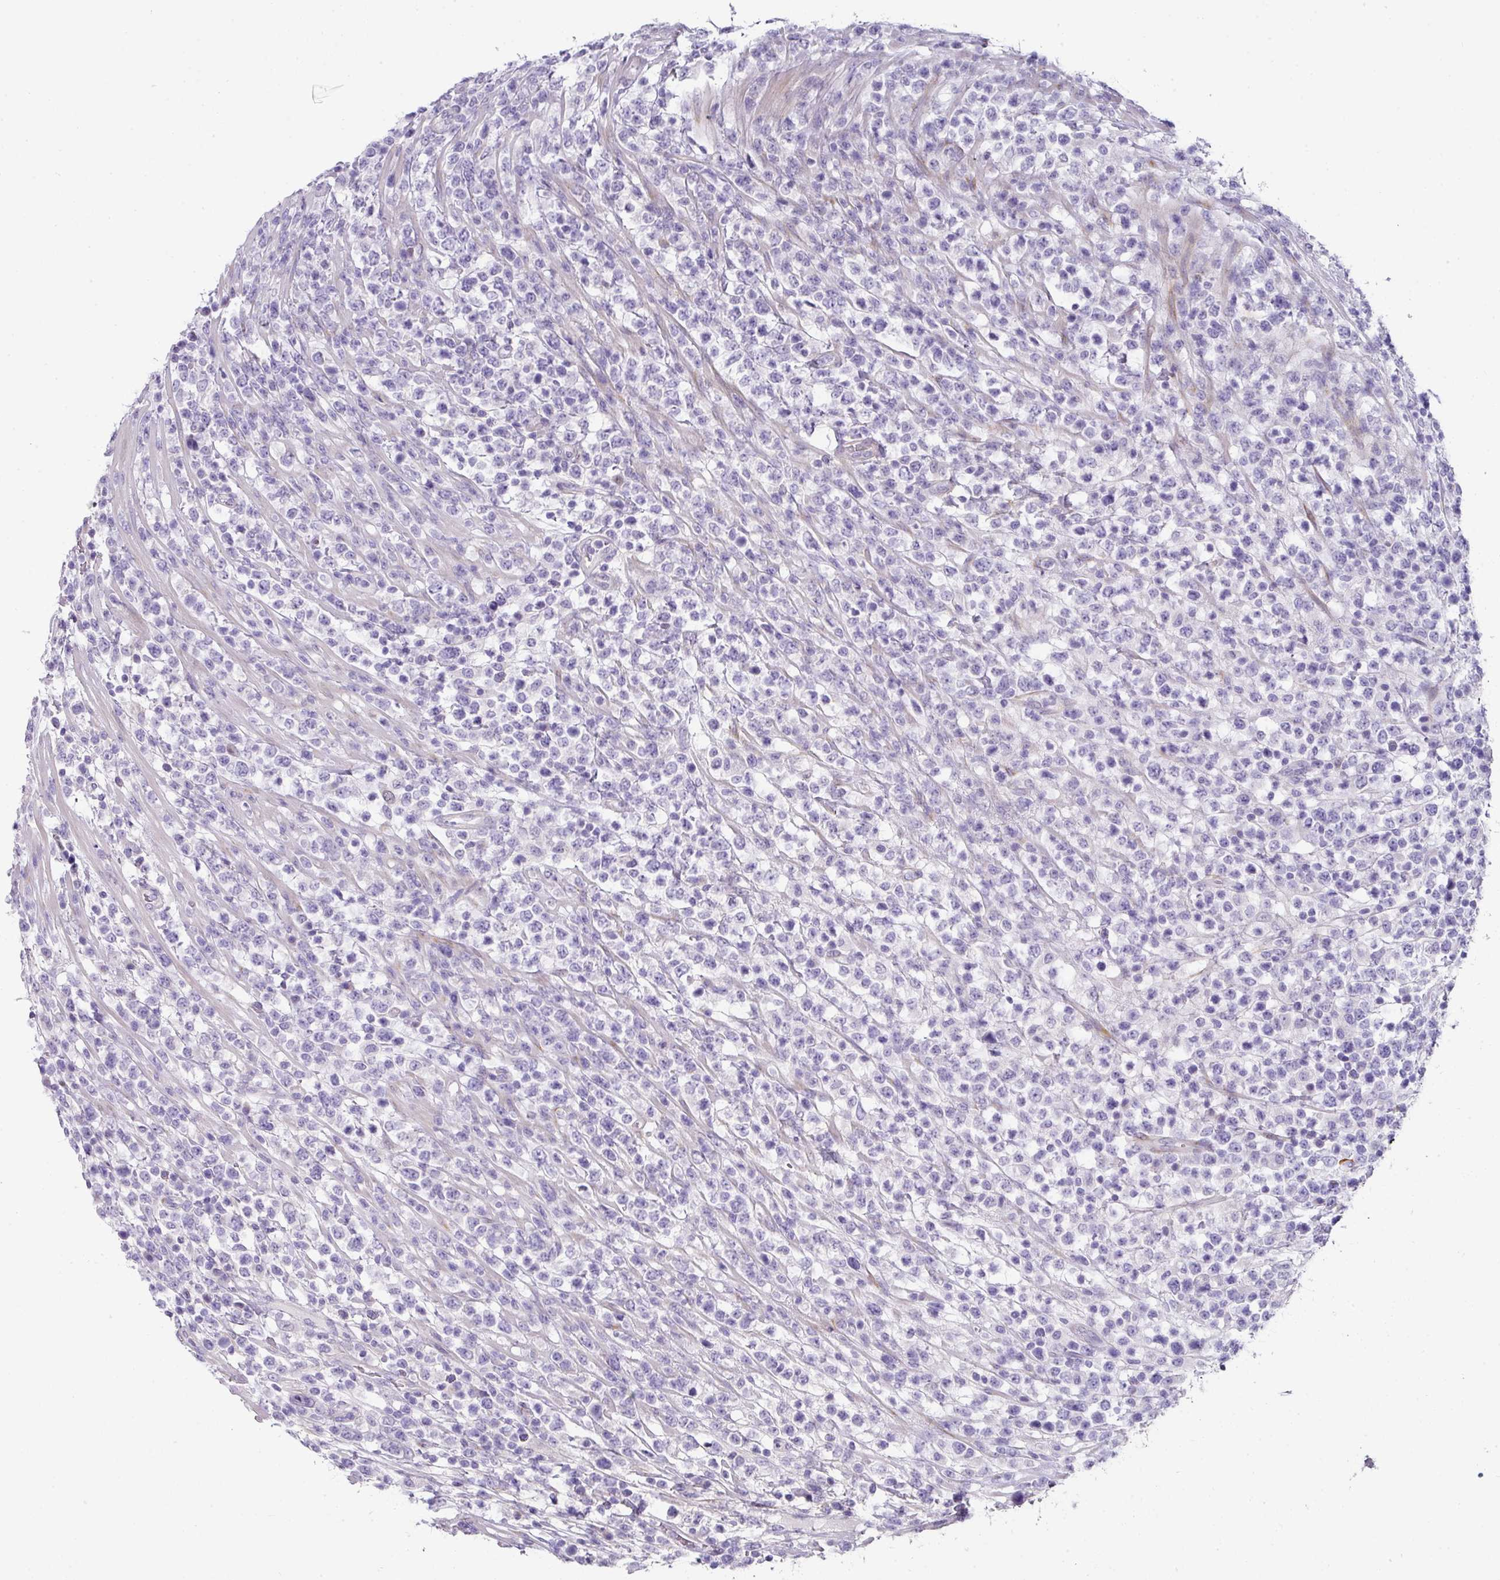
{"staining": {"intensity": "negative", "quantity": "none", "location": "none"}, "tissue": "lymphoma", "cell_type": "Tumor cells", "image_type": "cancer", "snomed": [{"axis": "morphology", "description": "Malignant lymphoma, non-Hodgkin's type, High grade"}, {"axis": "topography", "description": "Colon"}], "caption": "Immunohistochemical staining of high-grade malignant lymphoma, non-Hodgkin's type shows no significant expression in tumor cells.", "gene": "ANKRD29", "patient": {"sex": "female", "age": 53}}